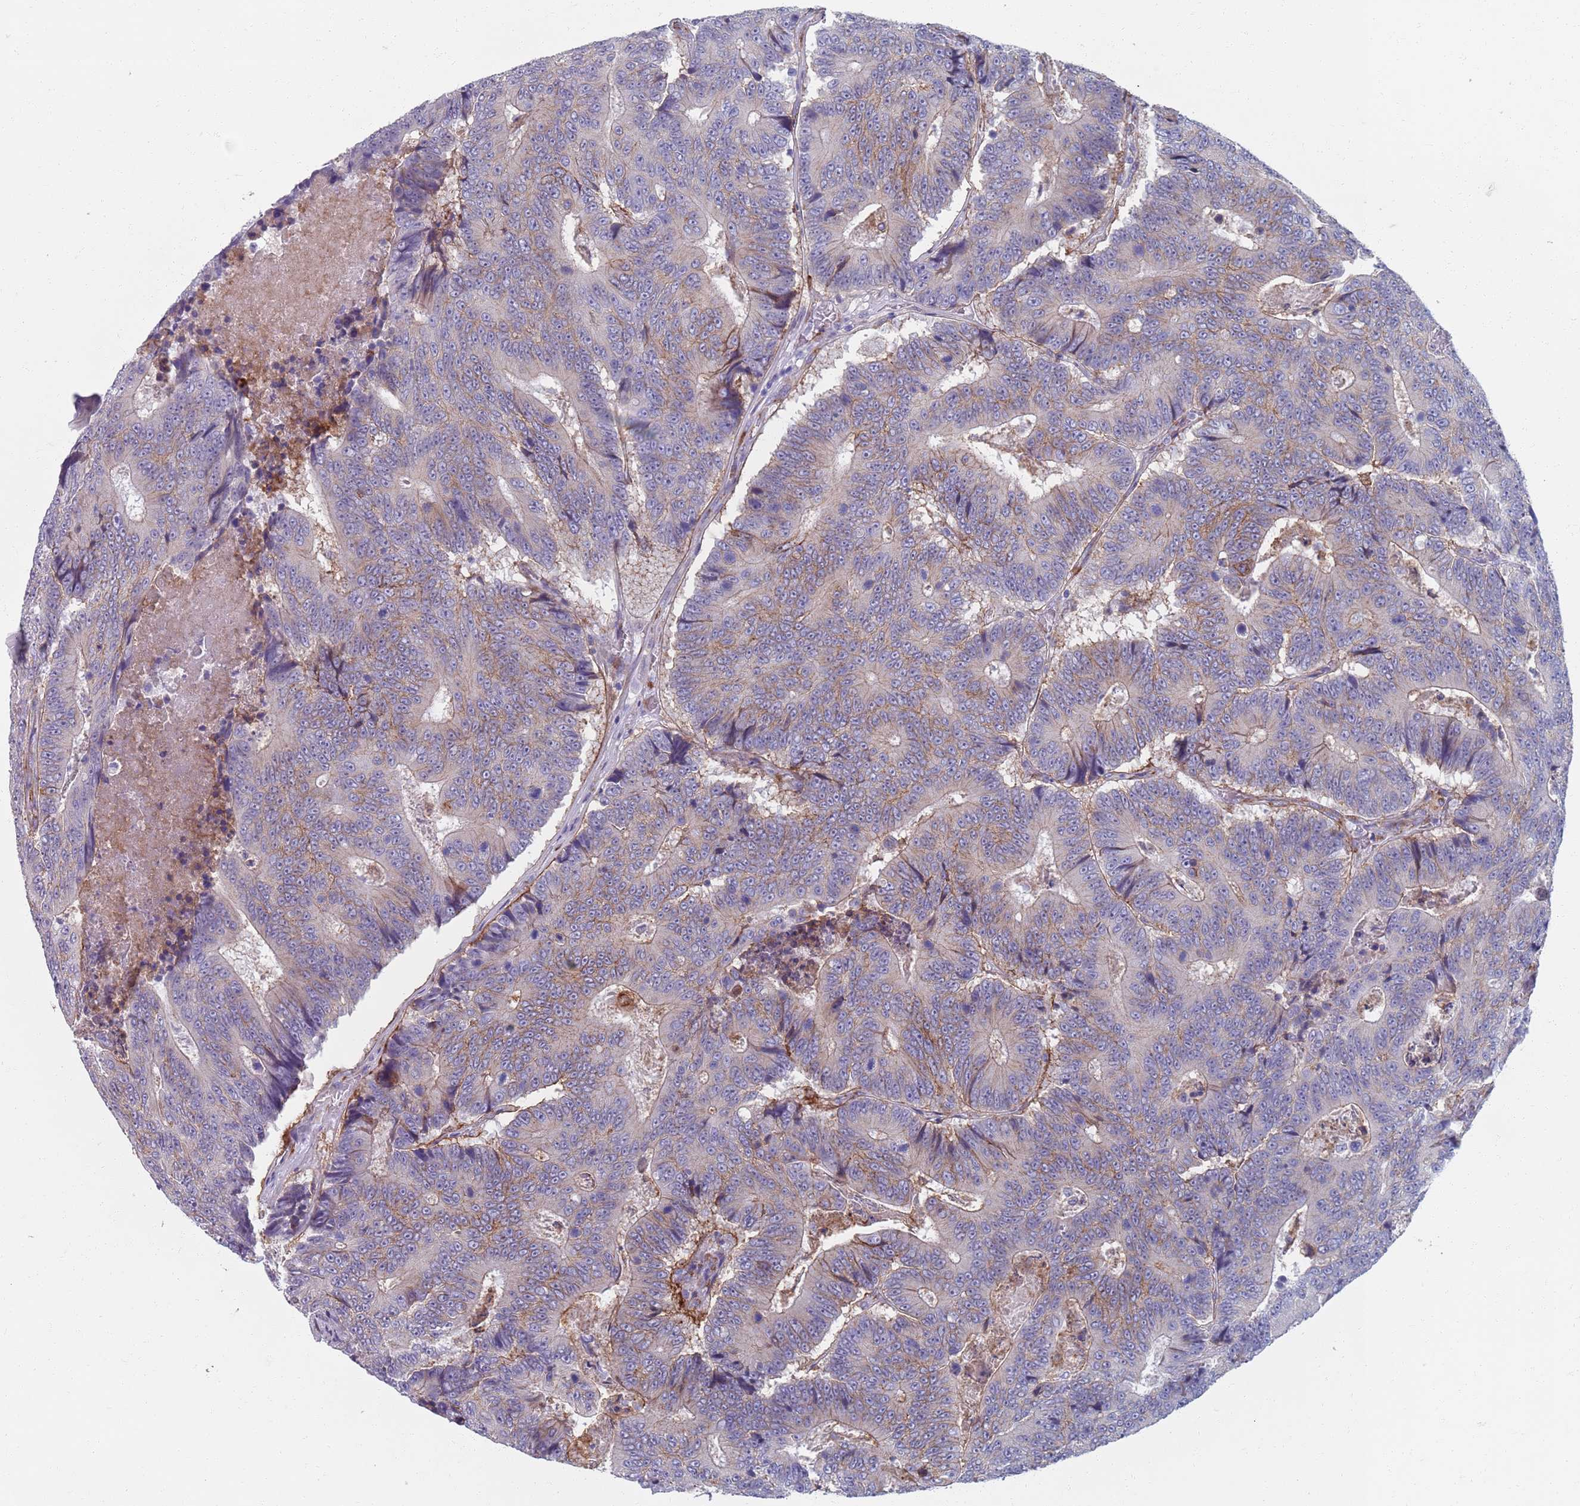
{"staining": {"intensity": "moderate", "quantity": "25%-75%", "location": "cytoplasmic/membranous"}, "tissue": "colorectal cancer", "cell_type": "Tumor cells", "image_type": "cancer", "snomed": [{"axis": "morphology", "description": "Adenocarcinoma, NOS"}, {"axis": "topography", "description": "Colon"}], "caption": "A micrograph of colorectal cancer stained for a protein exhibits moderate cytoplasmic/membranous brown staining in tumor cells. (Stains: DAB (3,3'-diaminobenzidine) in brown, nuclei in blue, Microscopy: brightfield microscopy at high magnification).", "gene": "PLOD1", "patient": {"sex": "male", "age": 83}}